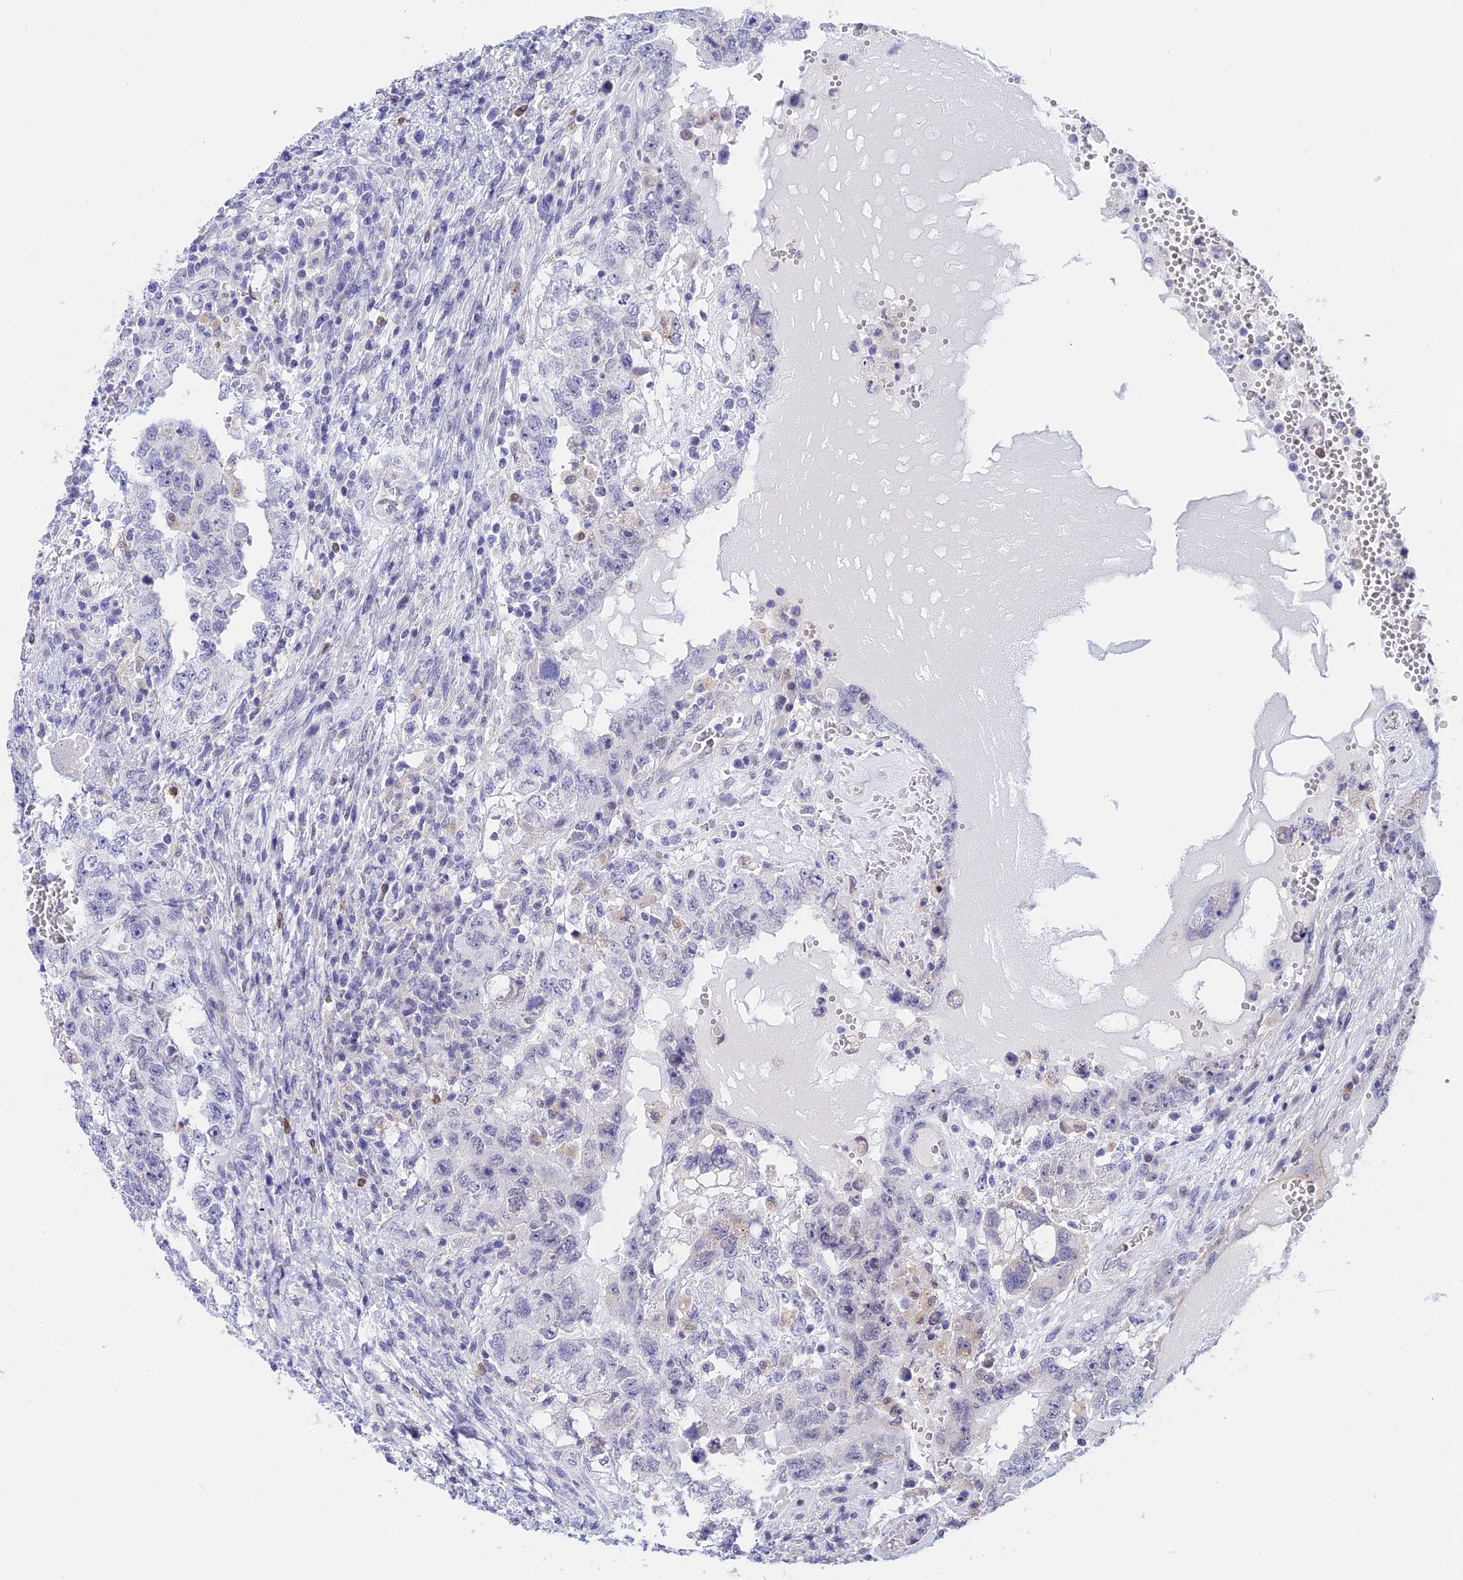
{"staining": {"intensity": "negative", "quantity": "none", "location": "none"}, "tissue": "testis cancer", "cell_type": "Tumor cells", "image_type": "cancer", "snomed": [{"axis": "morphology", "description": "Carcinoma, Embryonal, NOS"}, {"axis": "topography", "description": "Testis"}], "caption": "An IHC histopathology image of testis cancer (embryonal carcinoma) is shown. There is no staining in tumor cells of testis cancer (embryonal carcinoma). (IHC, brightfield microscopy, high magnification).", "gene": "KCTD14", "patient": {"sex": "male", "age": 26}}